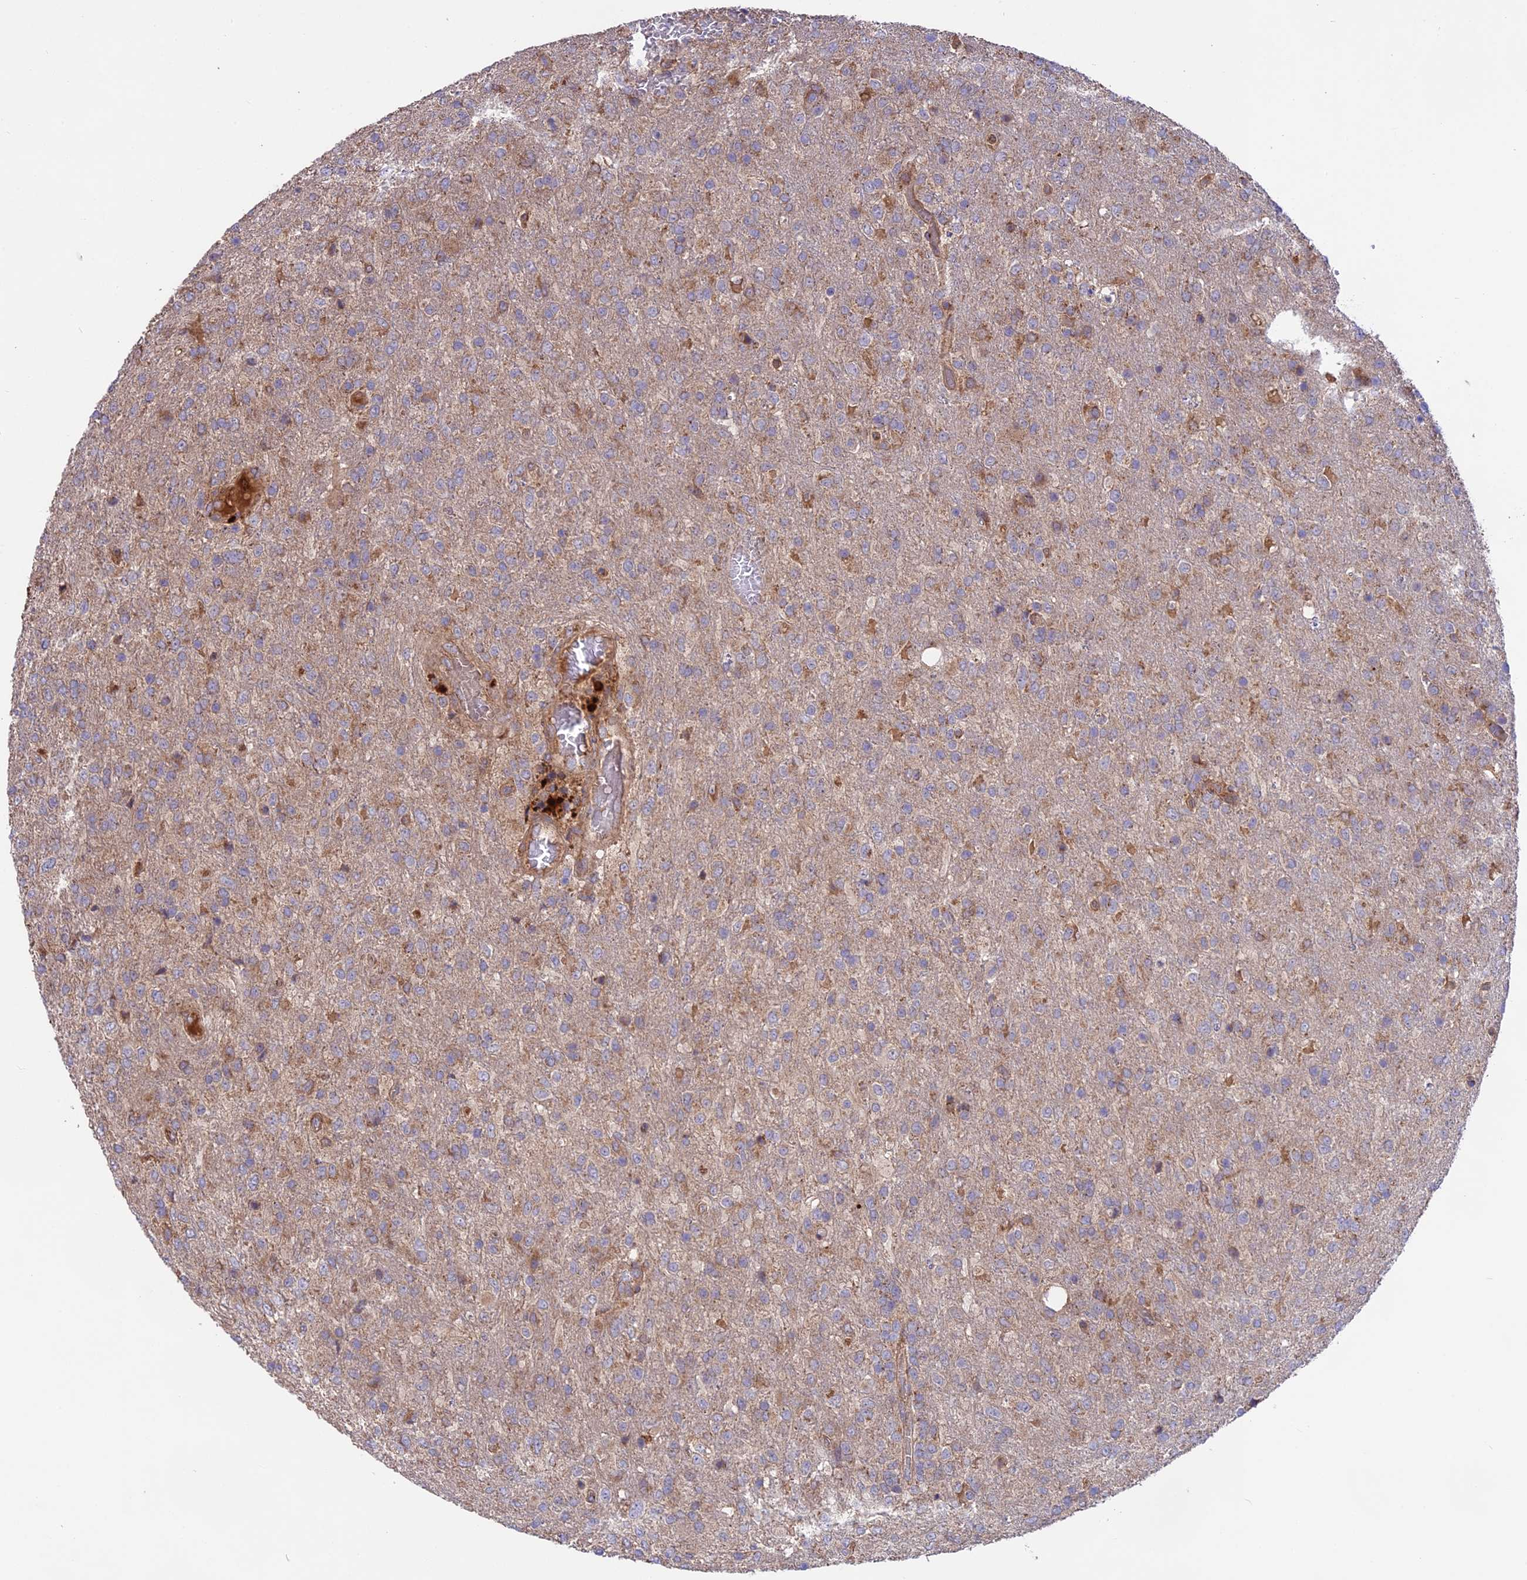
{"staining": {"intensity": "moderate", "quantity": "<25%", "location": "cytoplasmic/membranous"}, "tissue": "glioma", "cell_type": "Tumor cells", "image_type": "cancer", "snomed": [{"axis": "morphology", "description": "Glioma, malignant, High grade"}, {"axis": "topography", "description": "Brain"}], "caption": "A low amount of moderate cytoplasmic/membranous expression is seen in approximately <25% of tumor cells in malignant high-grade glioma tissue. (Brightfield microscopy of DAB IHC at high magnification).", "gene": "NUDT8", "patient": {"sex": "female", "age": 74}}